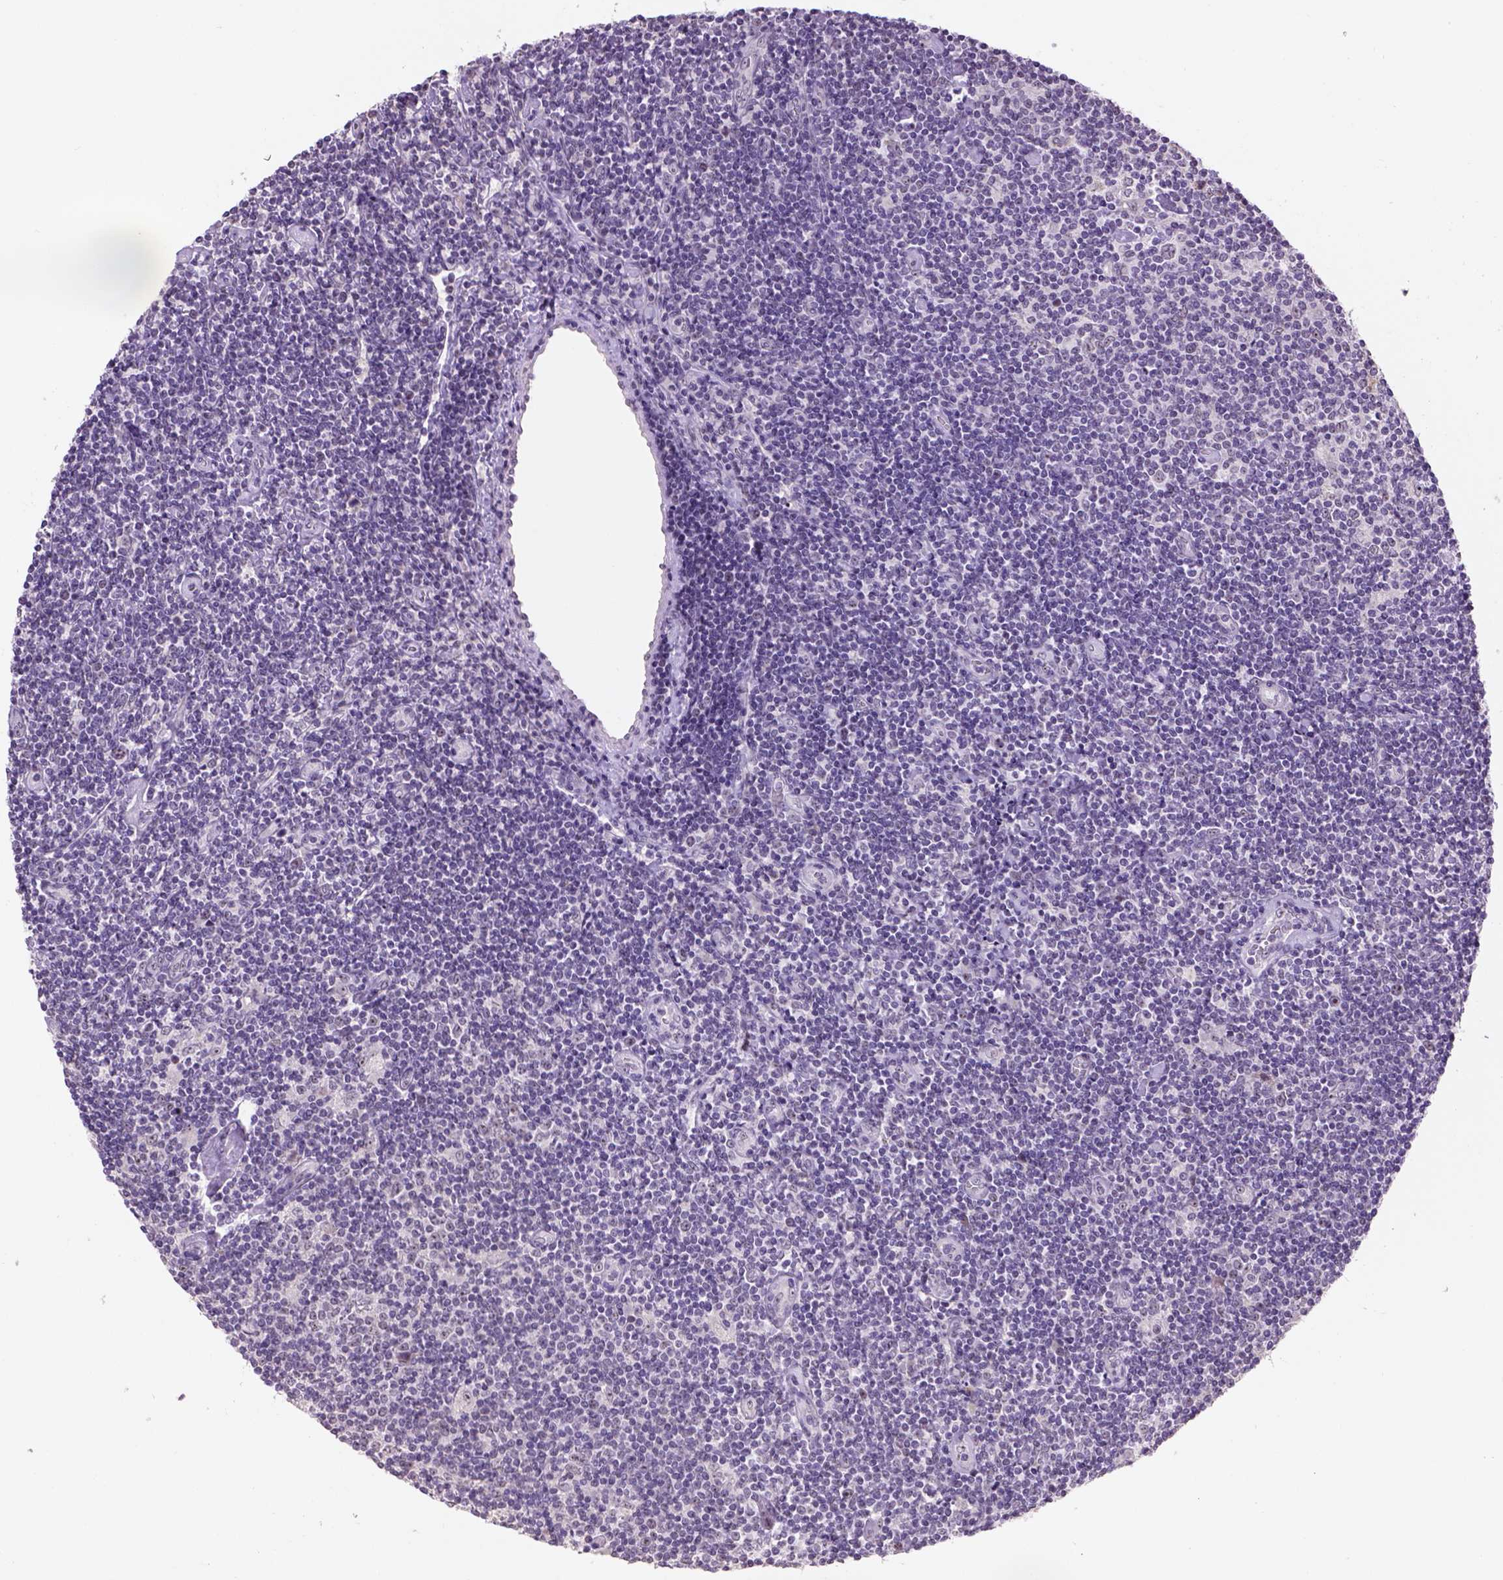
{"staining": {"intensity": "negative", "quantity": "none", "location": "none"}, "tissue": "lymphoma", "cell_type": "Tumor cells", "image_type": "cancer", "snomed": [{"axis": "morphology", "description": "Hodgkin's disease, NOS"}, {"axis": "topography", "description": "Lymph node"}], "caption": "Immunohistochemistry (IHC) of lymphoma displays no staining in tumor cells.", "gene": "DDX50", "patient": {"sex": "male", "age": 40}}